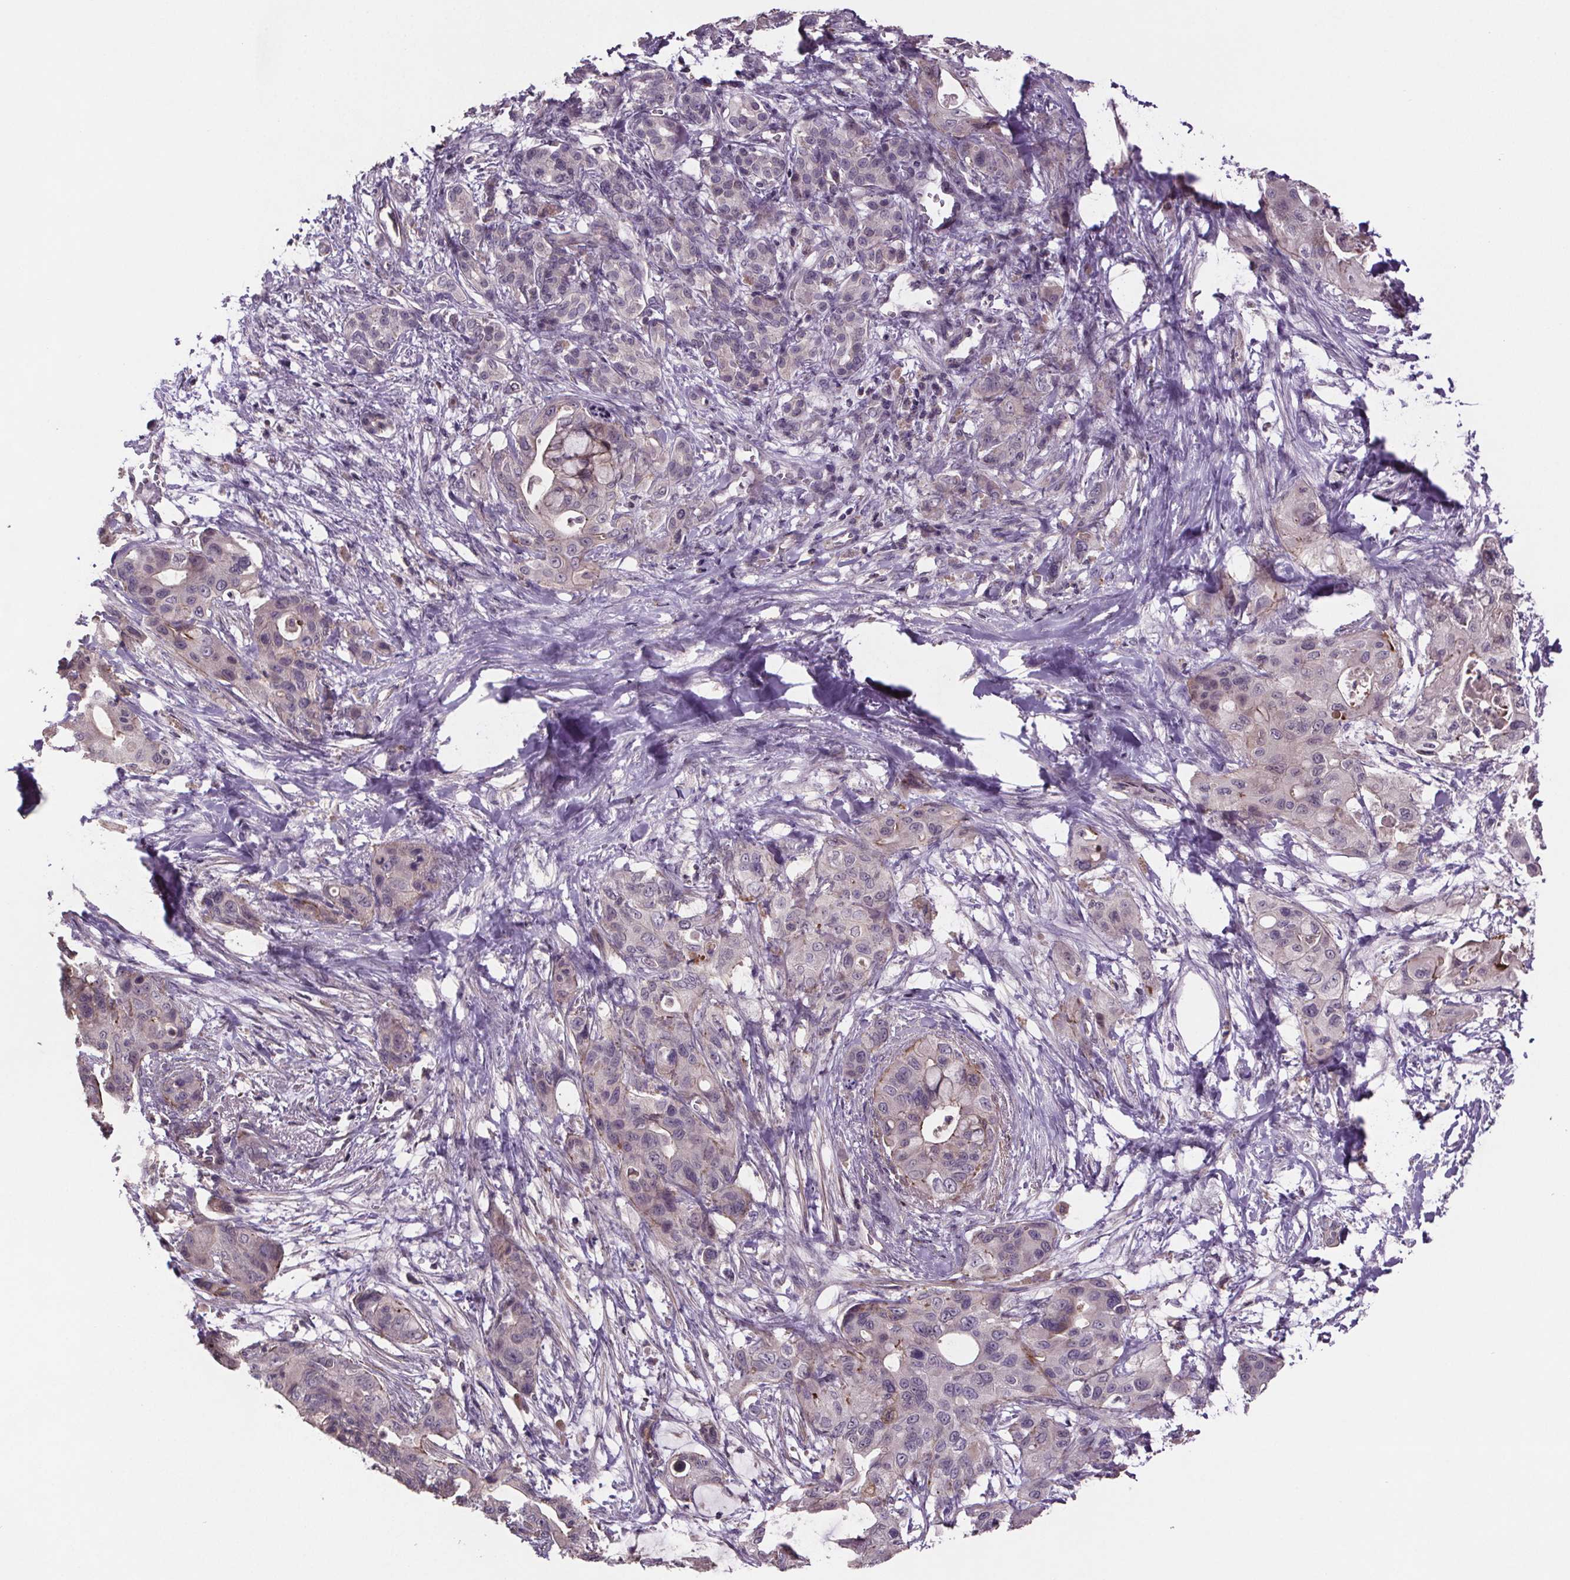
{"staining": {"intensity": "negative", "quantity": "none", "location": "none"}, "tissue": "pancreatic cancer", "cell_type": "Tumor cells", "image_type": "cancer", "snomed": [{"axis": "morphology", "description": "Adenocarcinoma, NOS"}, {"axis": "topography", "description": "Pancreas"}], "caption": "A micrograph of human pancreatic adenocarcinoma is negative for staining in tumor cells. The staining is performed using DAB brown chromogen with nuclei counter-stained in using hematoxylin.", "gene": "CLN3", "patient": {"sex": "male", "age": 71}}